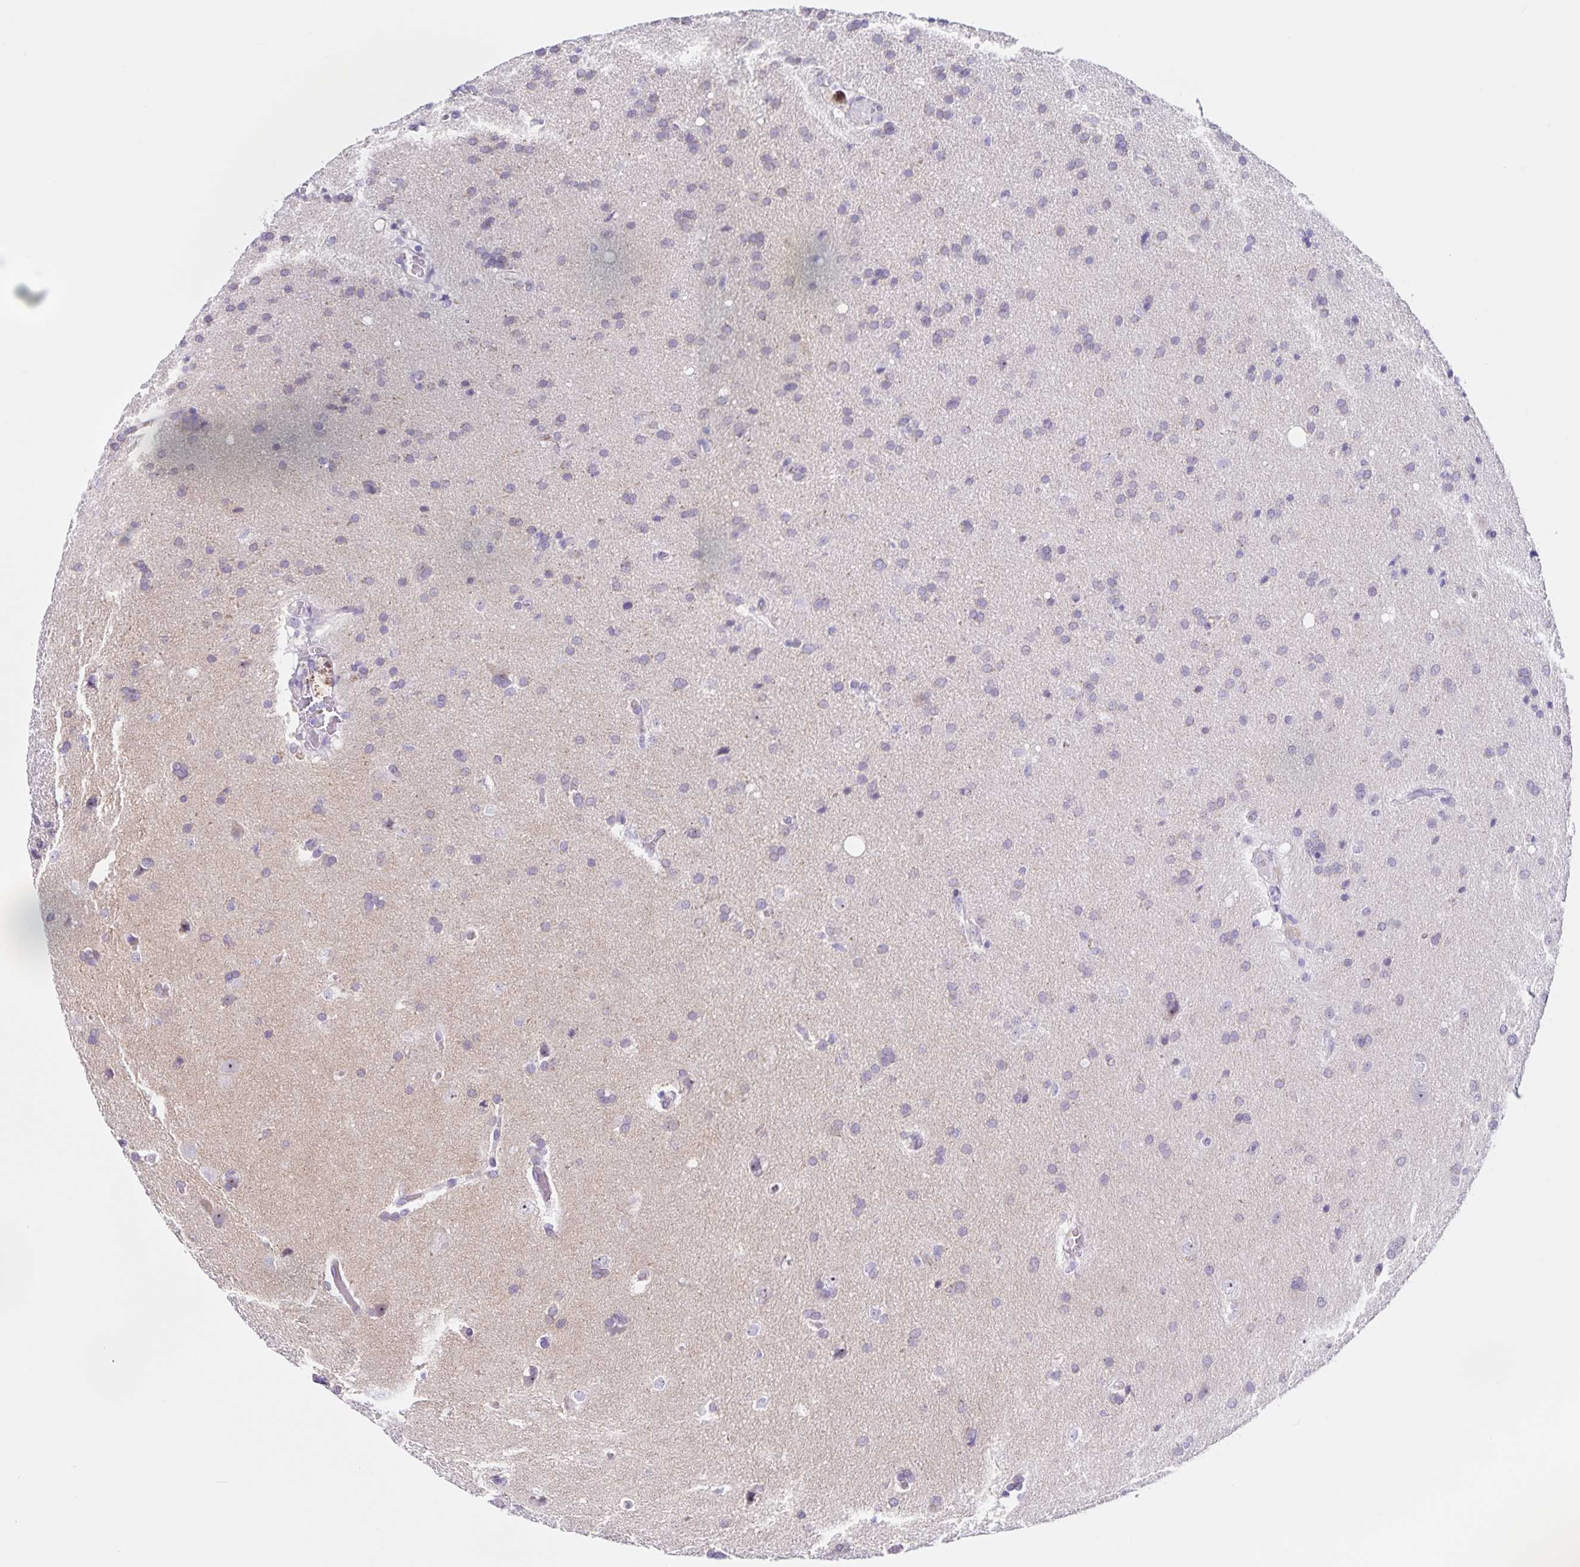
{"staining": {"intensity": "negative", "quantity": "none", "location": "none"}, "tissue": "glioma", "cell_type": "Tumor cells", "image_type": "cancer", "snomed": [{"axis": "morphology", "description": "Glioma, malignant, Low grade"}, {"axis": "topography", "description": "Brain"}], "caption": "DAB (3,3'-diaminobenzidine) immunohistochemical staining of glioma demonstrates no significant expression in tumor cells.", "gene": "FAM170A", "patient": {"sex": "female", "age": 54}}